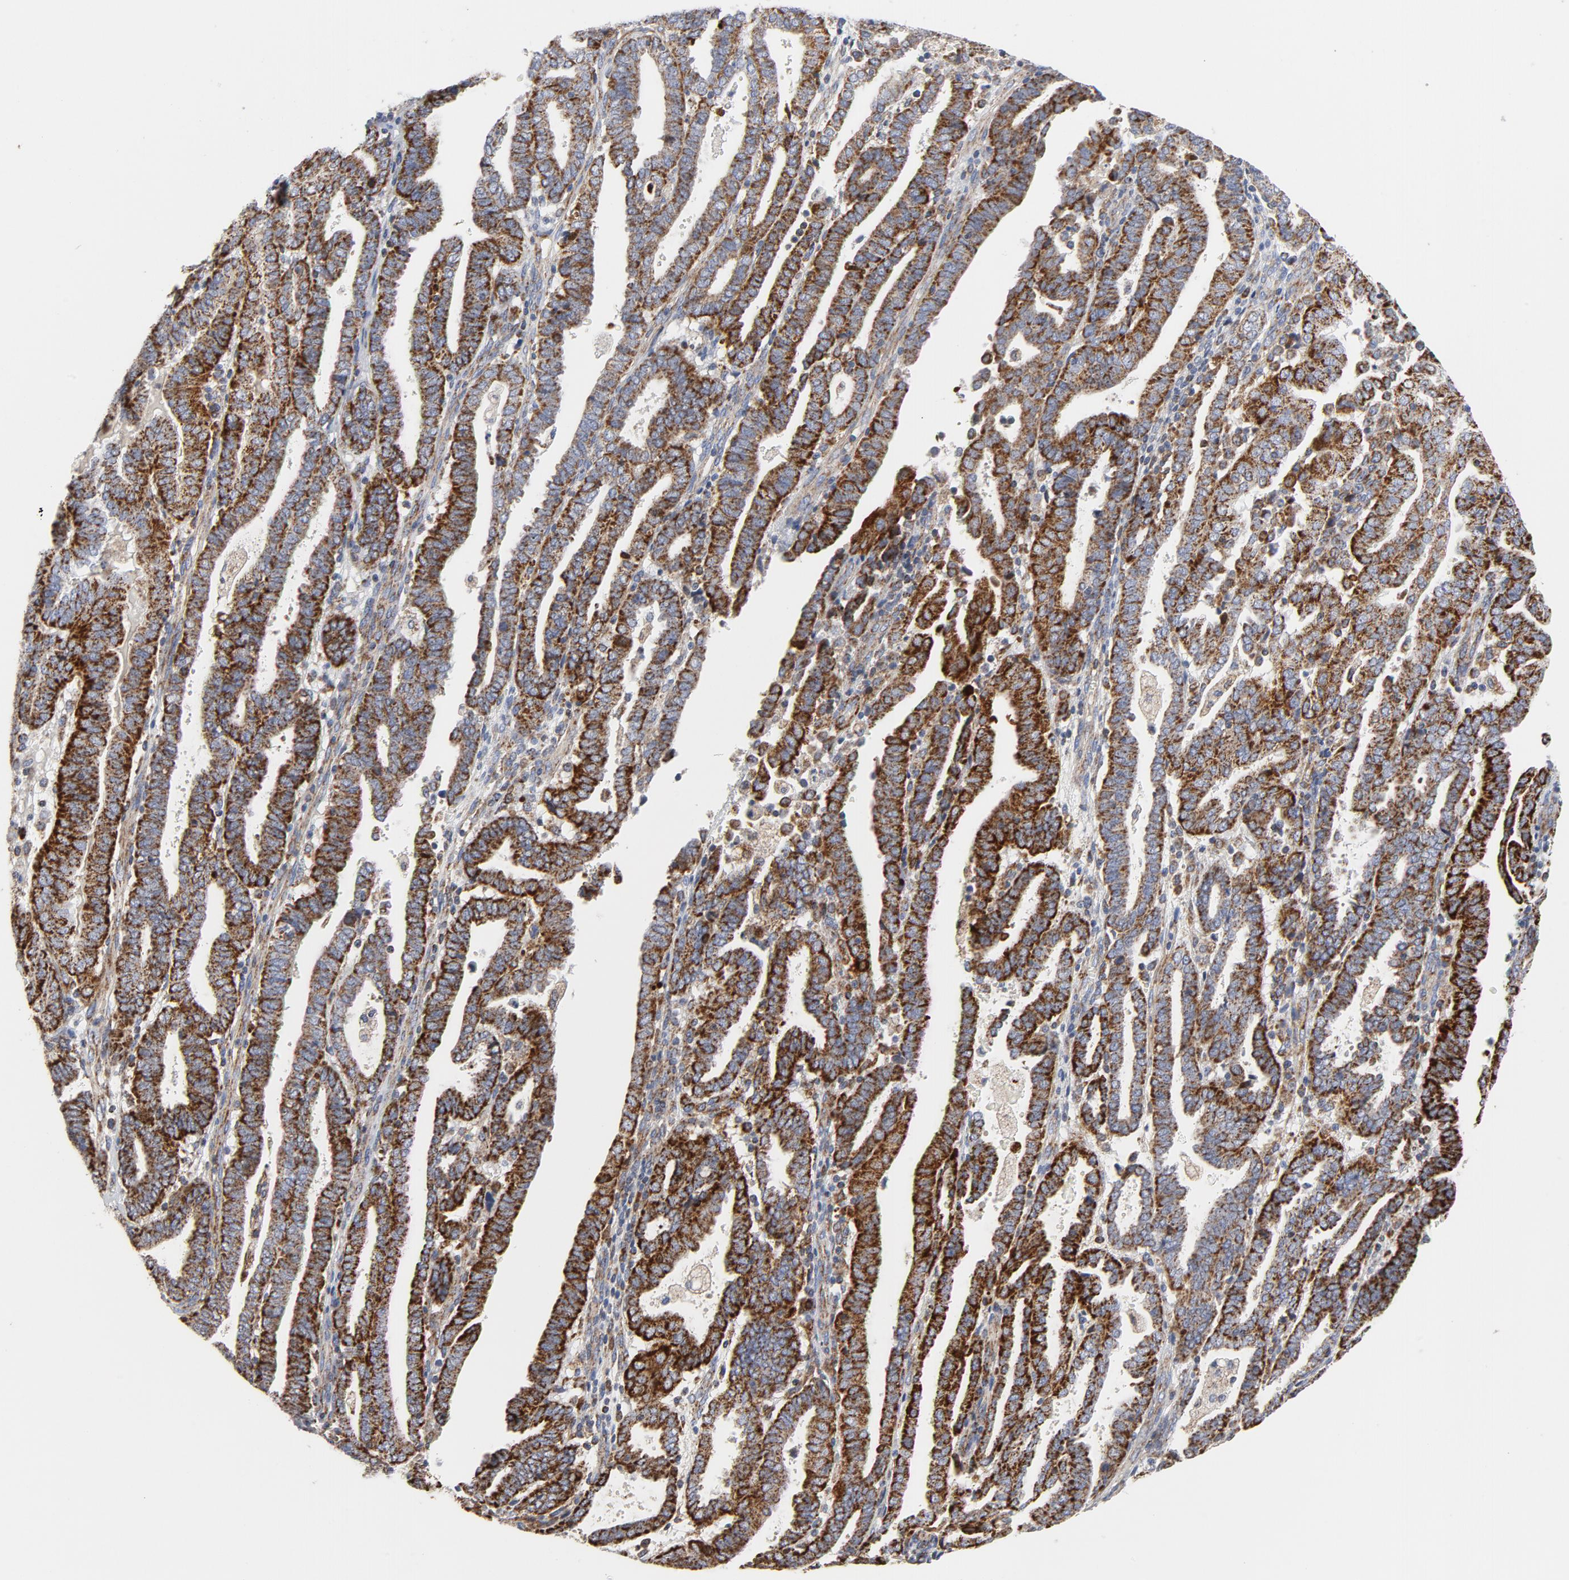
{"staining": {"intensity": "strong", "quantity": ">75%", "location": "cytoplasmic/membranous"}, "tissue": "endometrial cancer", "cell_type": "Tumor cells", "image_type": "cancer", "snomed": [{"axis": "morphology", "description": "Adenocarcinoma, NOS"}, {"axis": "topography", "description": "Uterus"}], "caption": "High-power microscopy captured an immunohistochemistry micrograph of endometrial cancer (adenocarcinoma), revealing strong cytoplasmic/membranous staining in approximately >75% of tumor cells.", "gene": "CYCS", "patient": {"sex": "female", "age": 83}}